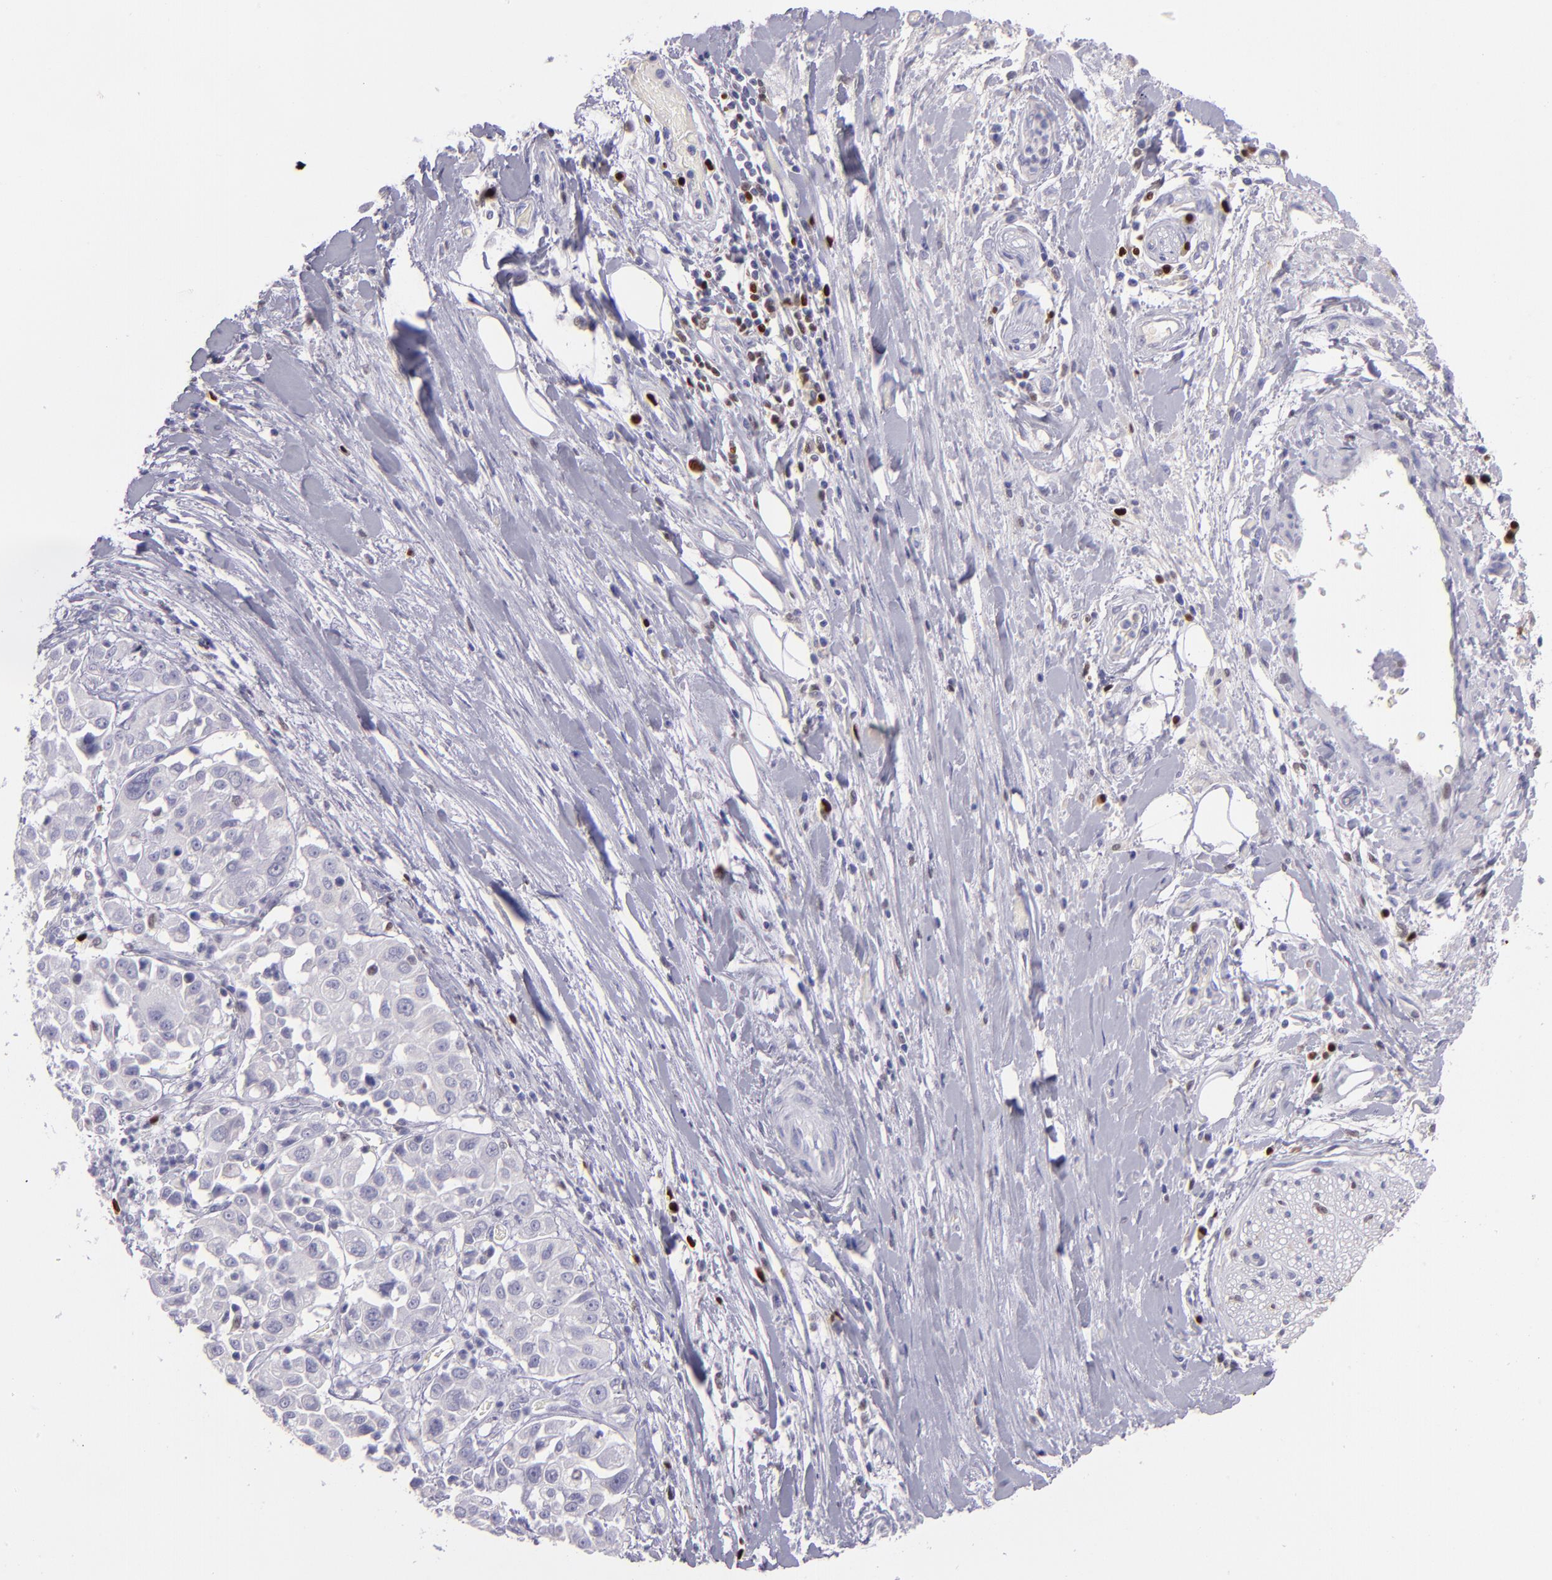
{"staining": {"intensity": "negative", "quantity": "none", "location": "none"}, "tissue": "pancreatic cancer", "cell_type": "Tumor cells", "image_type": "cancer", "snomed": [{"axis": "morphology", "description": "Adenocarcinoma, NOS"}, {"axis": "topography", "description": "Pancreas"}], "caption": "Micrograph shows no significant protein positivity in tumor cells of pancreatic cancer.", "gene": "IRF8", "patient": {"sex": "female", "age": 52}}